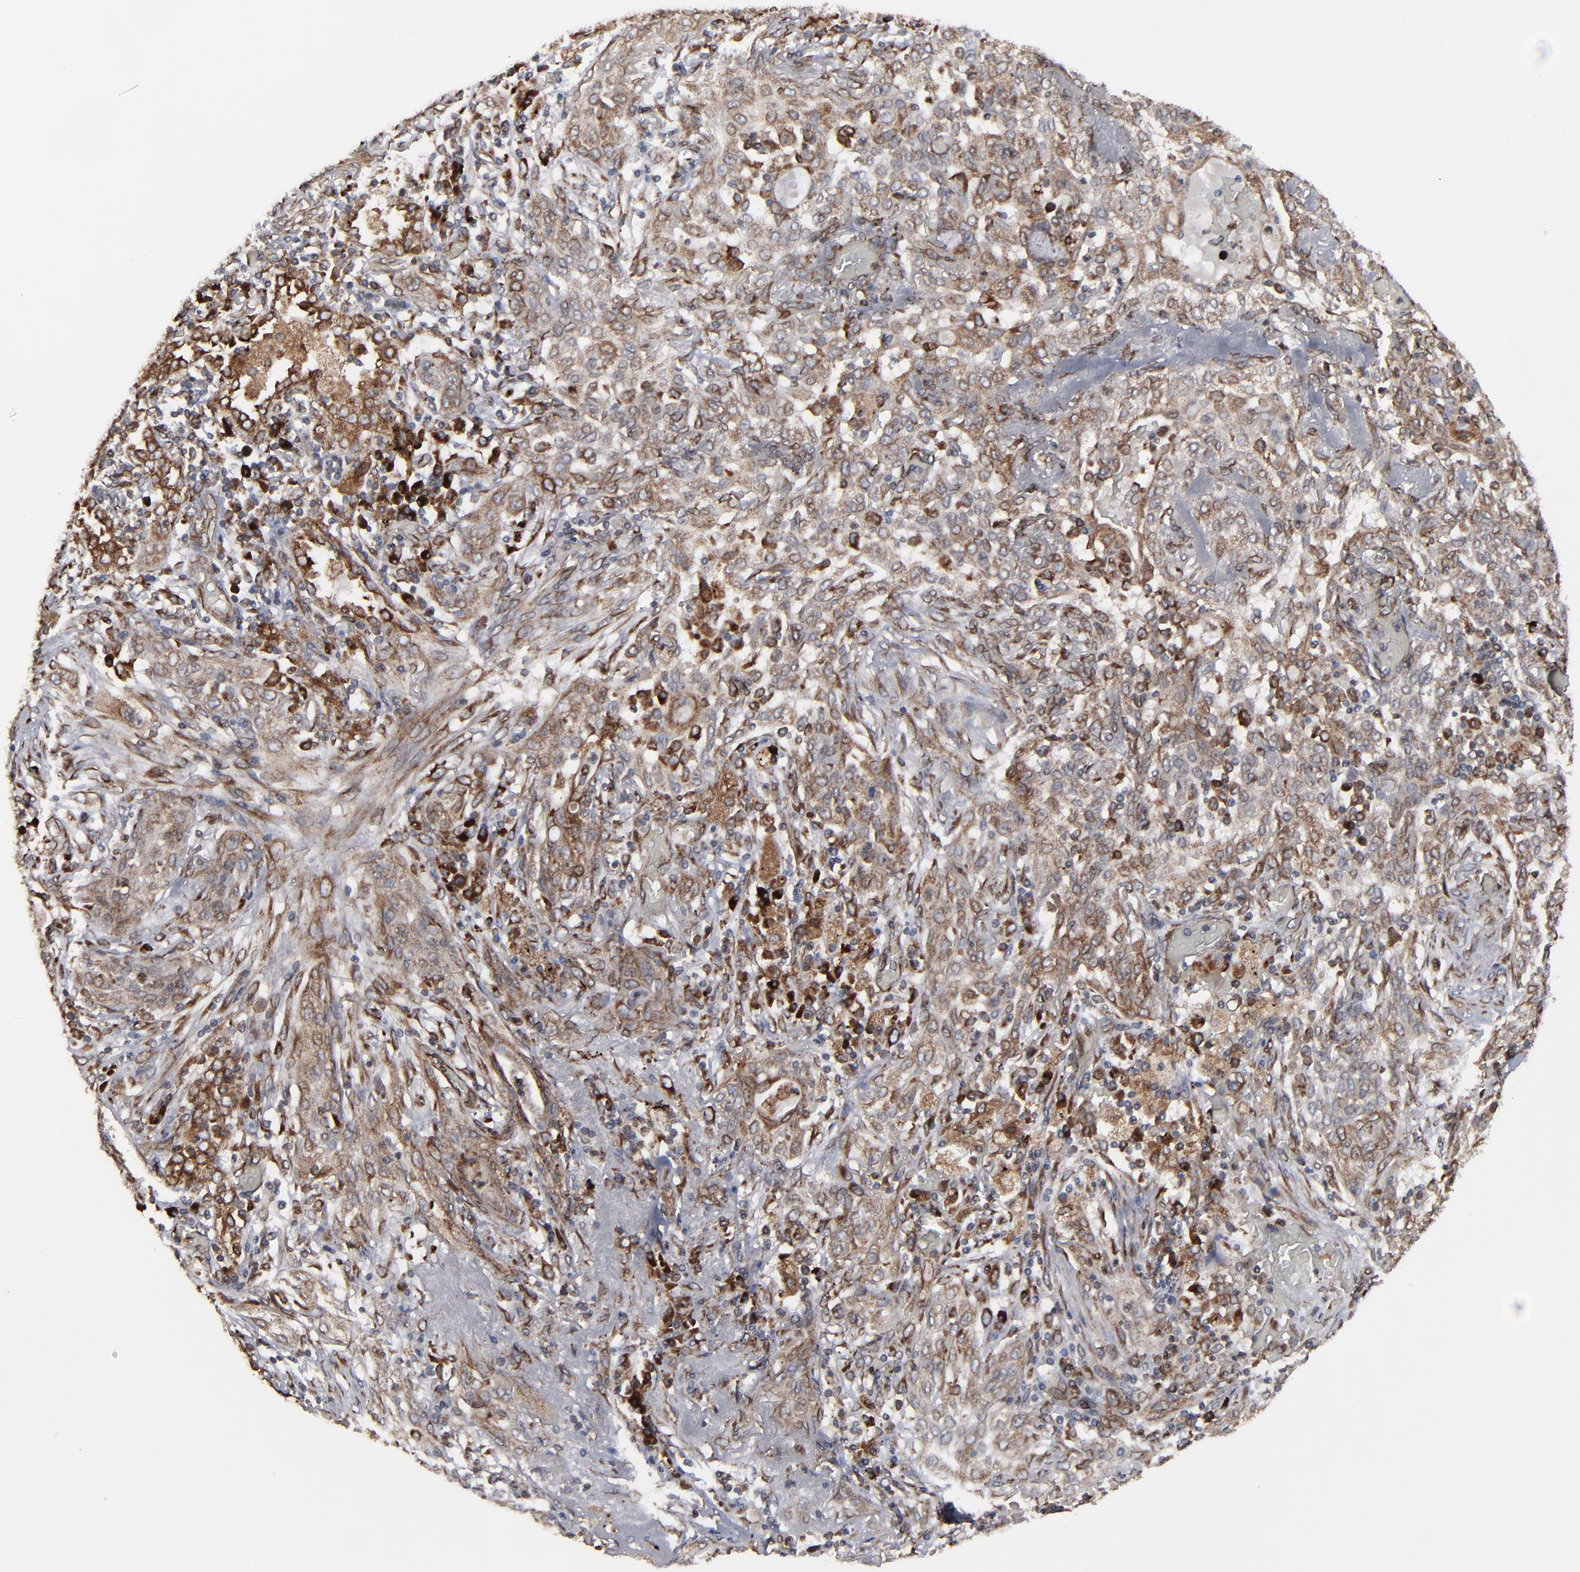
{"staining": {"intensity": "weak", "quantity": ">75%", "location": "cytoplasmic/membranous"}, "tissue": "lung cancer", "cell_type": "Tumor cells", "image_type": "cancer", "snomed": [{"axis": "morphology", "description": "Squamous cell carcinoma, NOS"}, {"axis": "topography", "description": "Lung"}], "caption": "Protein staining of lung cancer (squamous cell carcinoma) tissue shows weak cytoplasmic/membranous positivity in approximately >75% of tumor cells.", "gene": "CNIH1", "patient": {"sex": "female", "age": 47}}